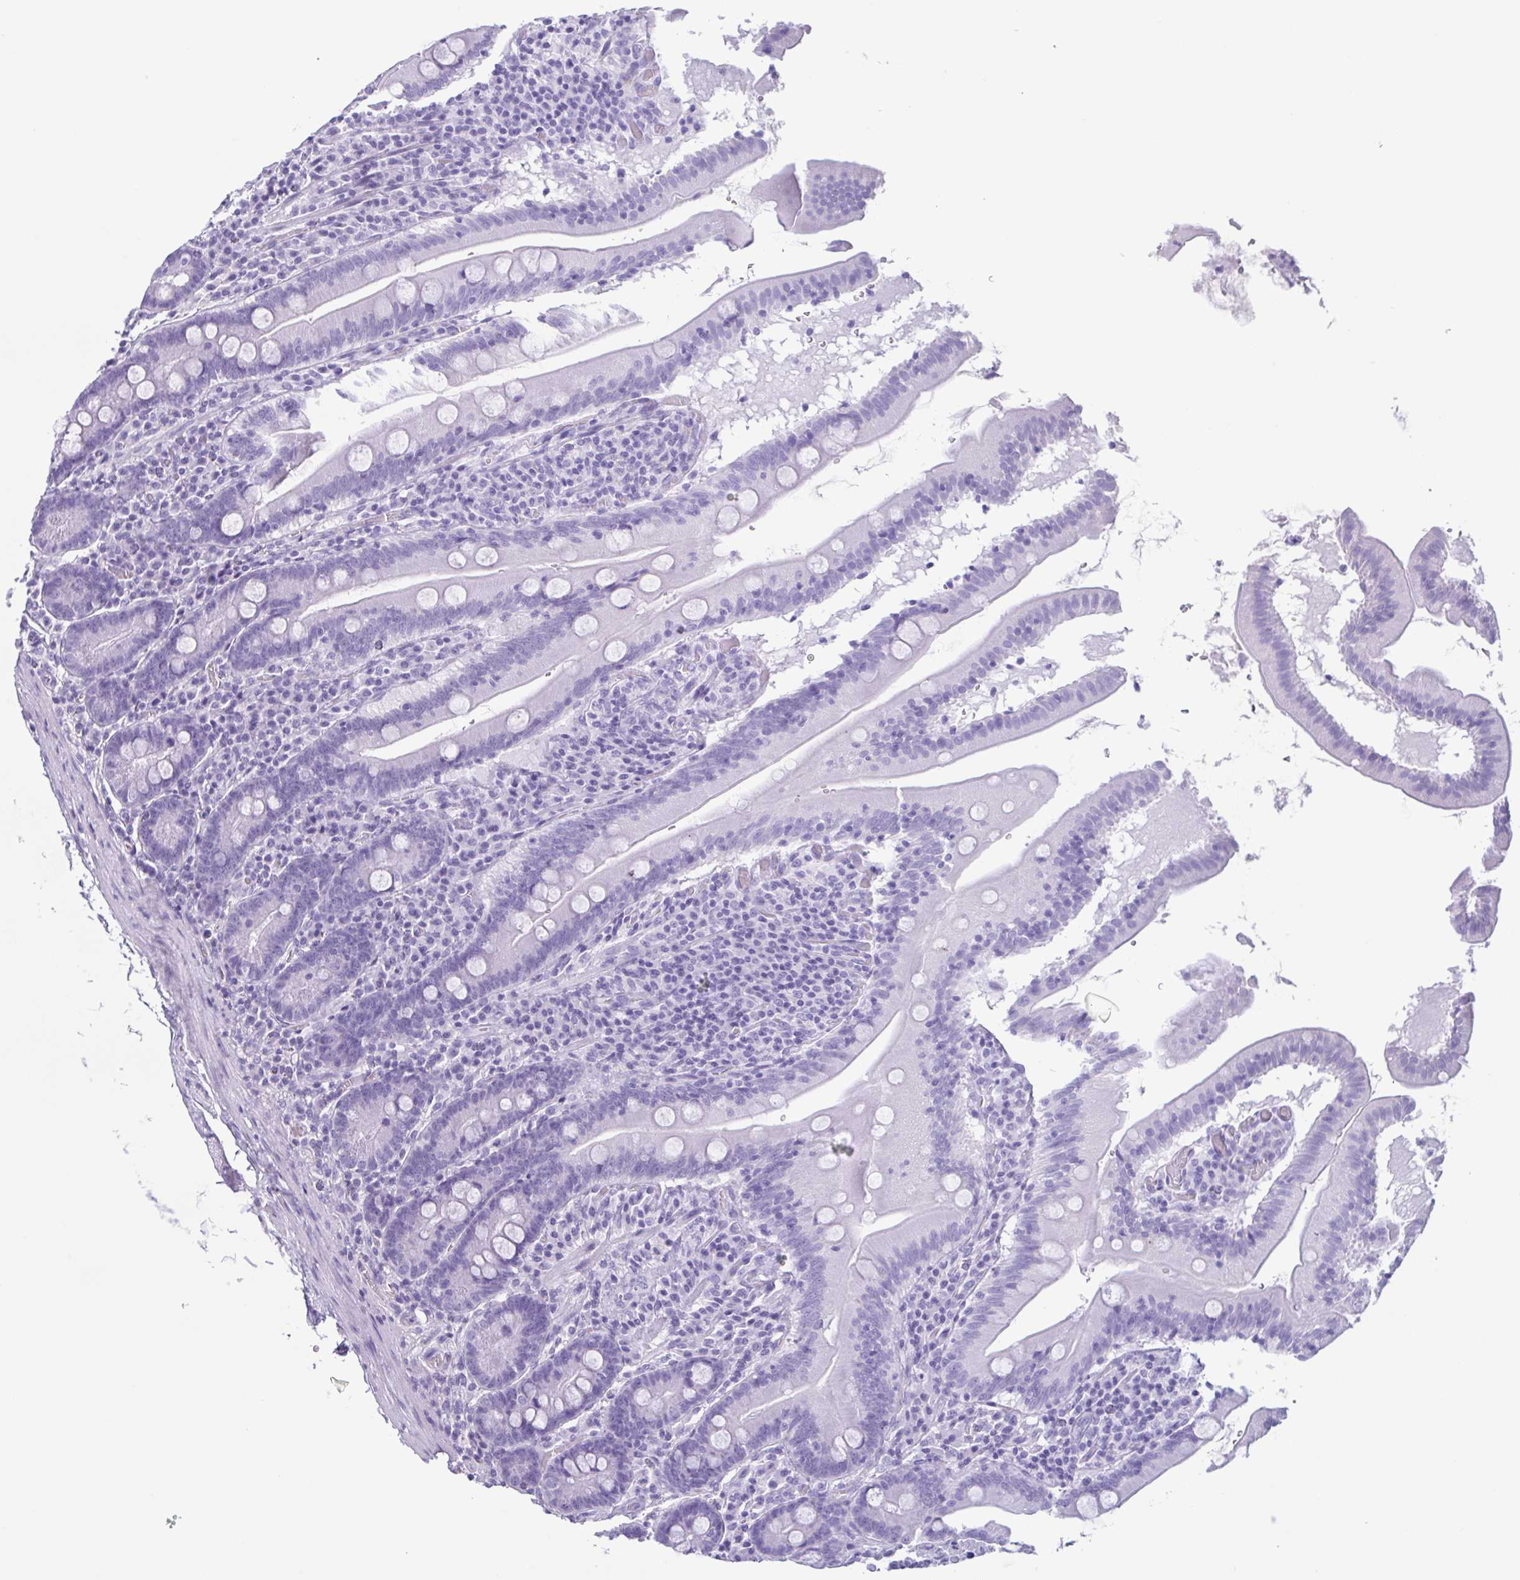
{"staining": {"intensity": "negative", "quantity": "none", "location": "none"}, "tissue": "small intestine", "cell_type": "Glandular cells", "image_type": "normal", "snomed": [{"axis": "morphology", "description": "Normal tissue, NOS"}, {"axis": "topography", "description": "Small intestine"}], "caption": "Protein analysis of benign small intestine reveals no significant expression in glandular cells. (Stains: DAB (3,3'-diaminobenzidine) immunohistochemistry (IHC) with hematoxylin counter stain, Microscopy: brightfield microscopy at high magnification).", "gene": "LTF", "patient": {"sex": "male", "age": 37}}